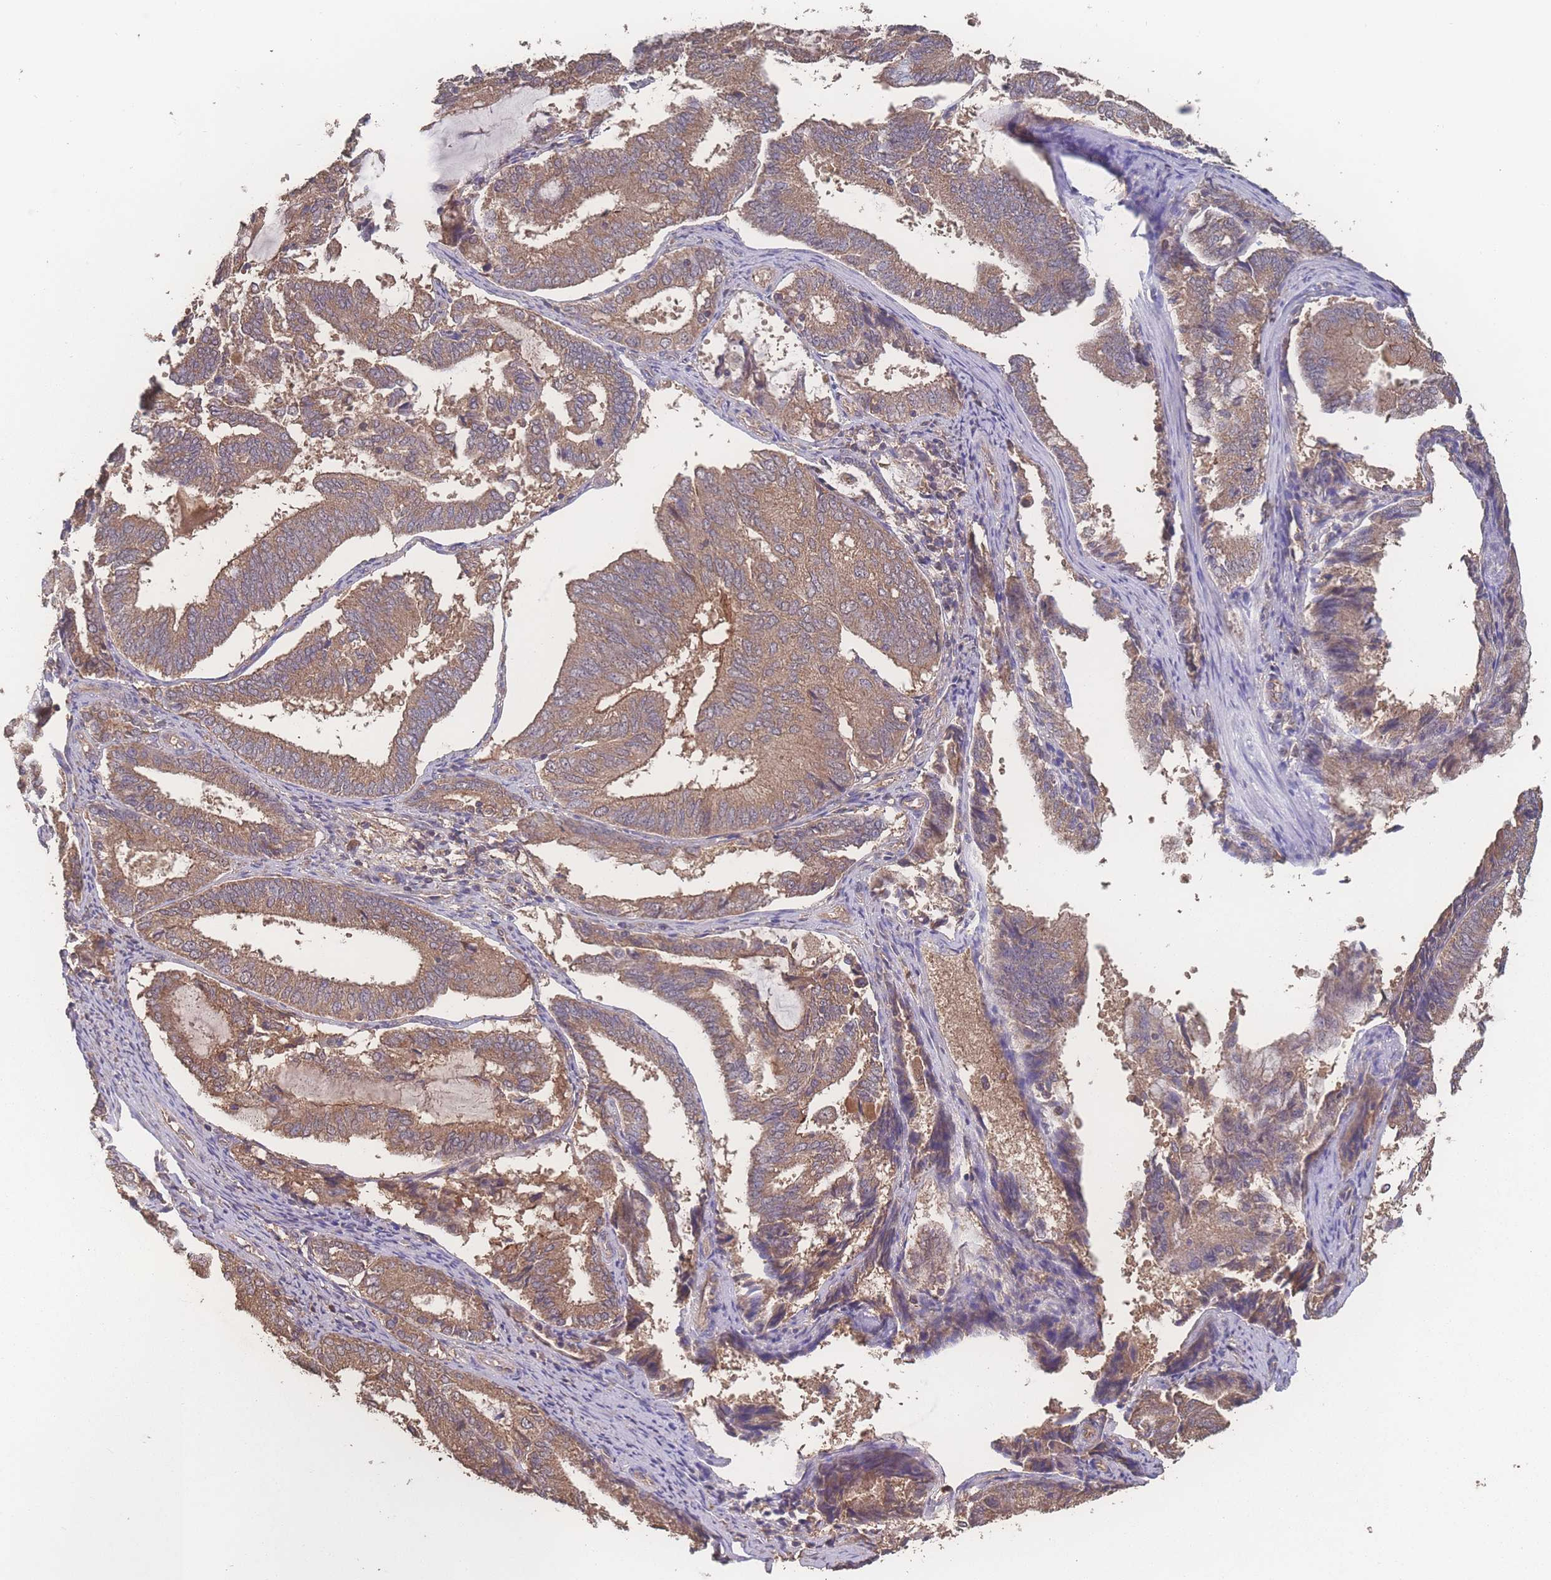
{"staining": {"intensity": "moderate", "quantity": ">75%", "location": "cytoplasmic/membranous"}, "tissue": "endometrial cancer", "cell_type": "Tumor cells", "image_type": "cancer", "snomed": [{"axis": "morphology", "description": "Adenocarcinoma, NOS"}, {"axis": "topography", "description": "Endometrium"}], "caption": "Immunohistochemical staining of human endometrial adenocarcinoma reveals moderate cytoplasmic/membranous protein expression in approximately >75% of tumor cells.", "gene": "ATXN10", "patient": {"sex": "female", "age": 81}}